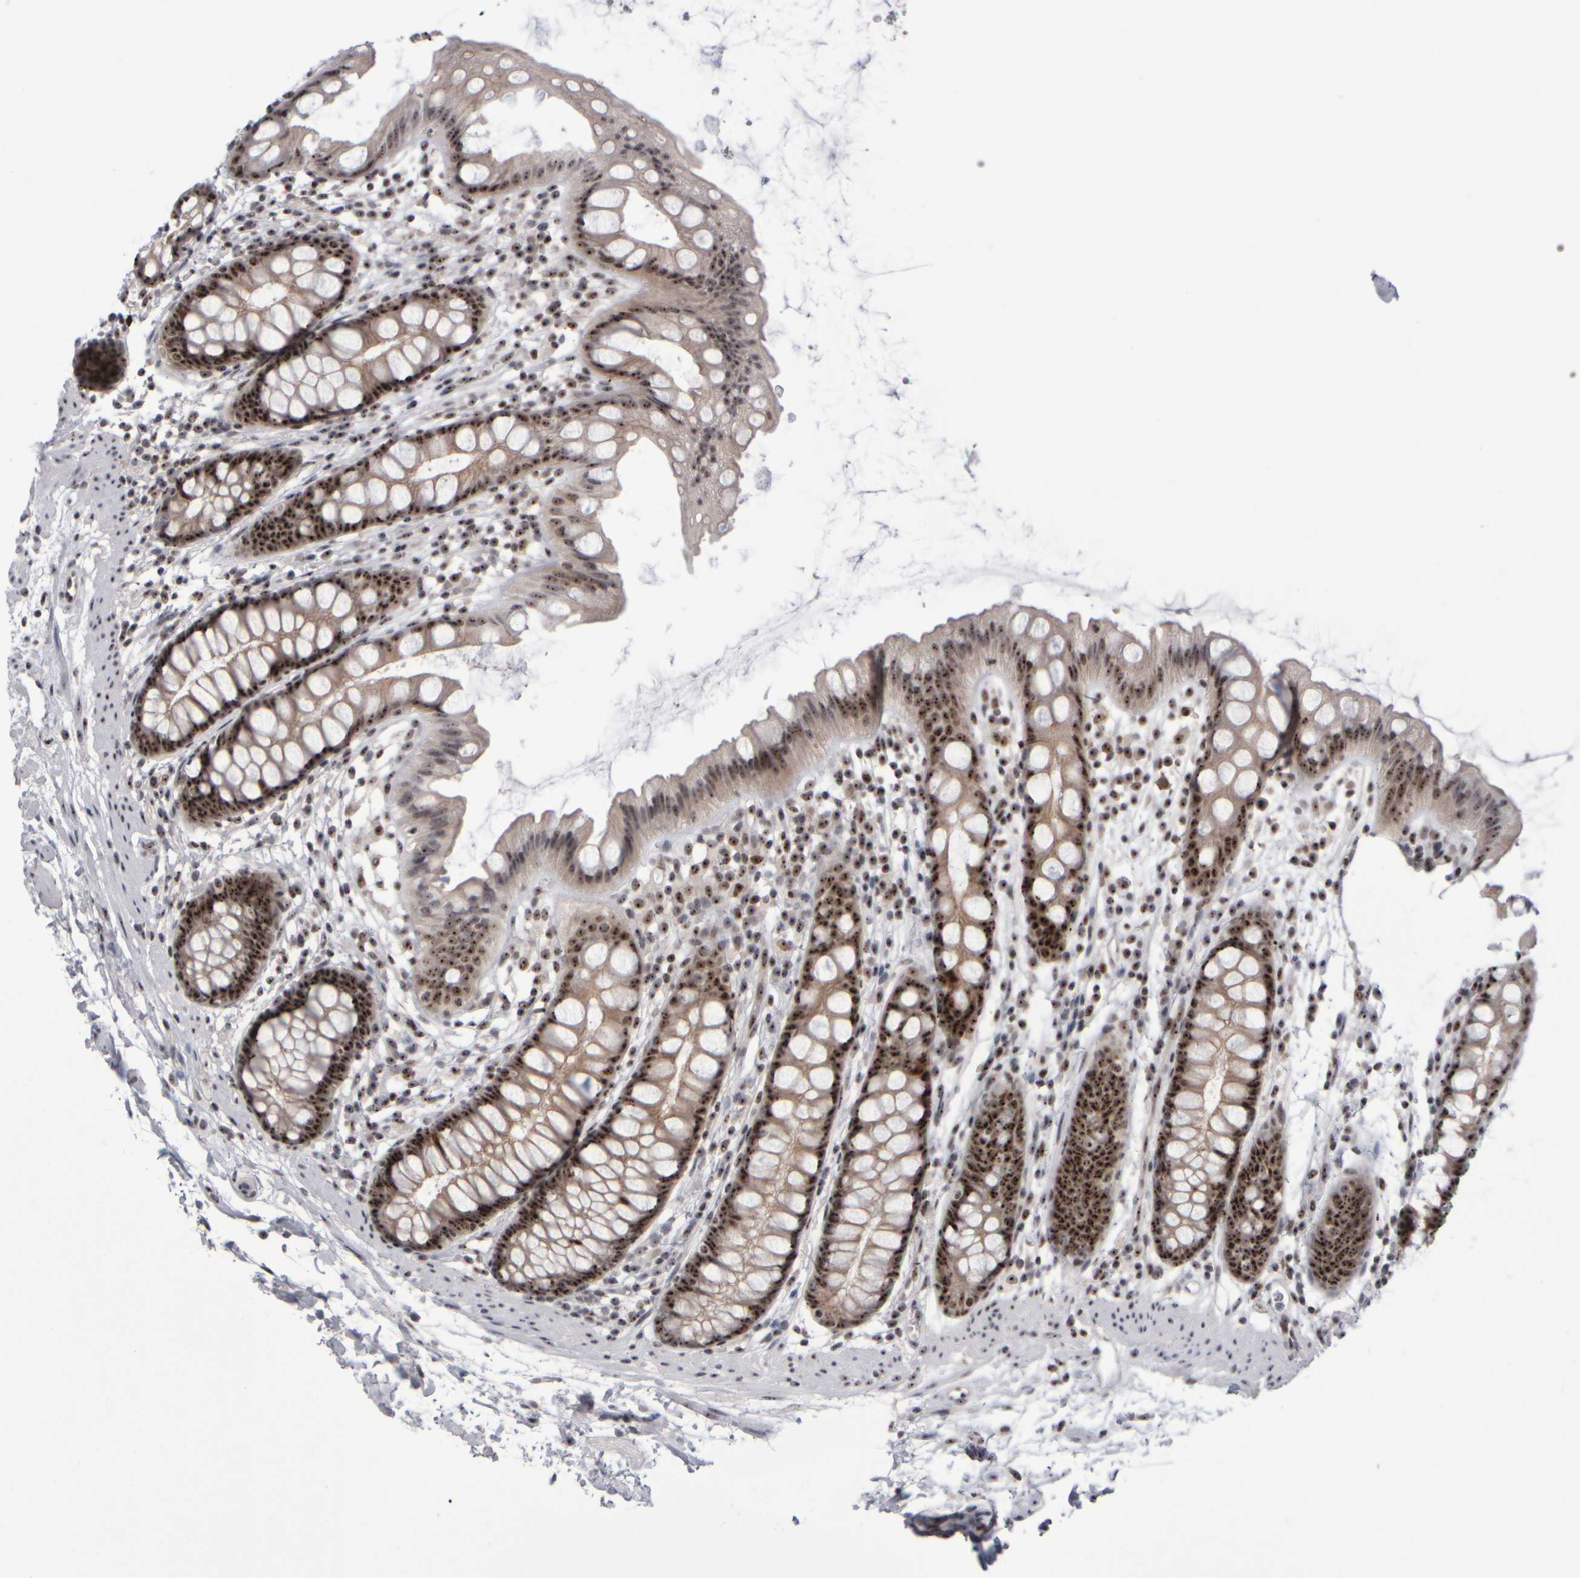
{"staining": {"intensity": "strong", "quantity": ">75%", "location": "nuclear"}, "tissue": "rectum", "cell_type": "Glandular cells", "image_type": "normal", "snomed": [{"axis": "morphology", "description": "Normal tissue, NOS"}, {"axis": "topography", "description": "Rectum"}], "caption": "Human rectum stained with a brown dye displays strong nuclear positive positivity in about >75% of glandular cells.", "gene": "SURF6", "patient": {"sex": "female", "age": 65}}